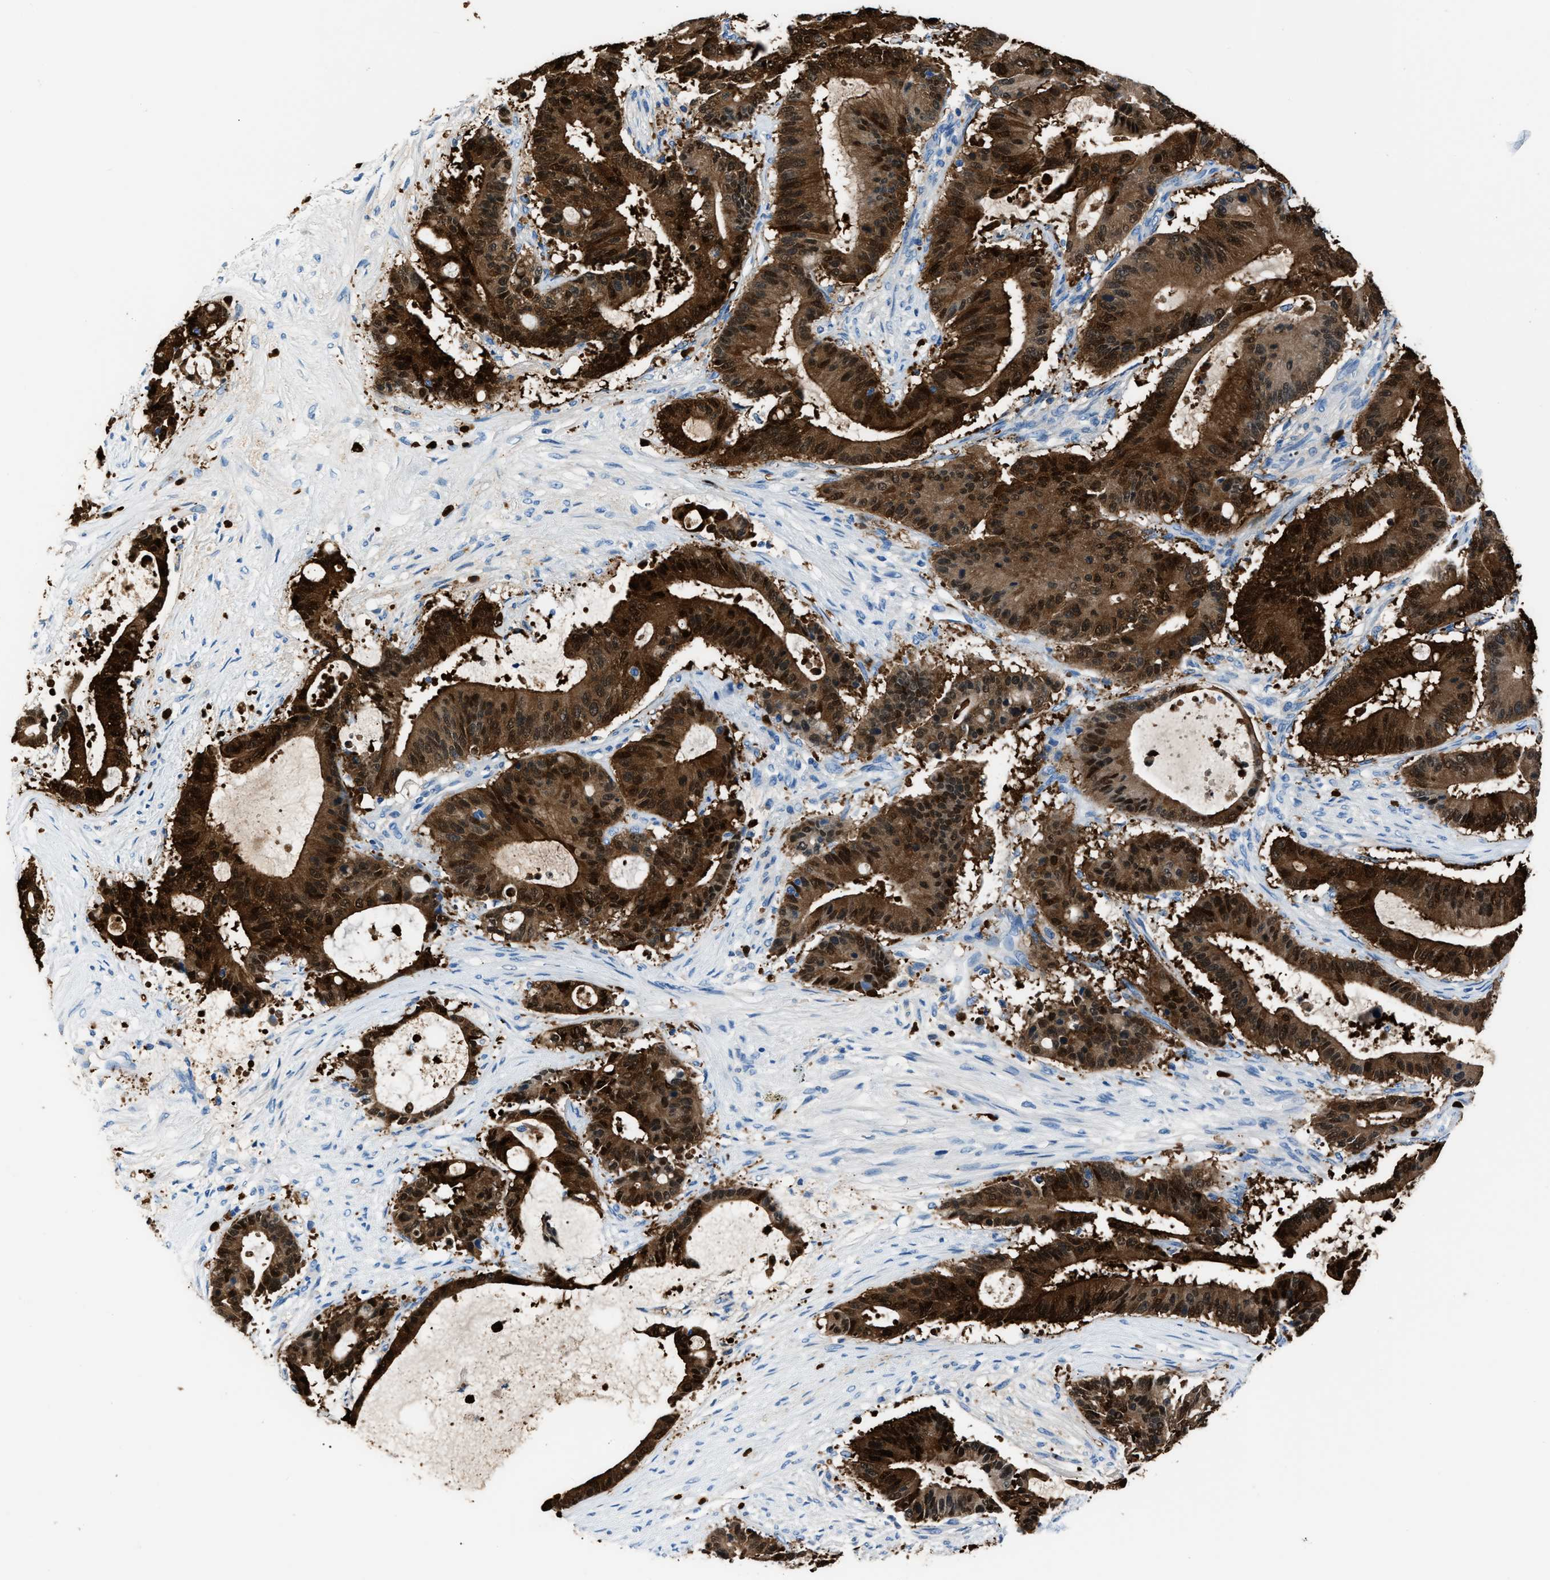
{"staining": {"intensity": "strong", "quantity": ">75%", "location": "cytoplasmic/membranous,nuclear"}, "tissue": "liver cancer", "cell_type": "Tumor cells", "image_type": "cancer", "snomed": [{"axis": "morphology", "description": "Cholangiocarcinoma"}, {"axis": "topography", "description": "Liver"}], "caption": "The image shows immunohistochemical staining of liver cancer. There is strong cytoplasmic/membranous and nuclear staining is identified in approximately >75% of tumor cells.", "gene": "S100P", "patient": {"sex": "female", "age": 73}}